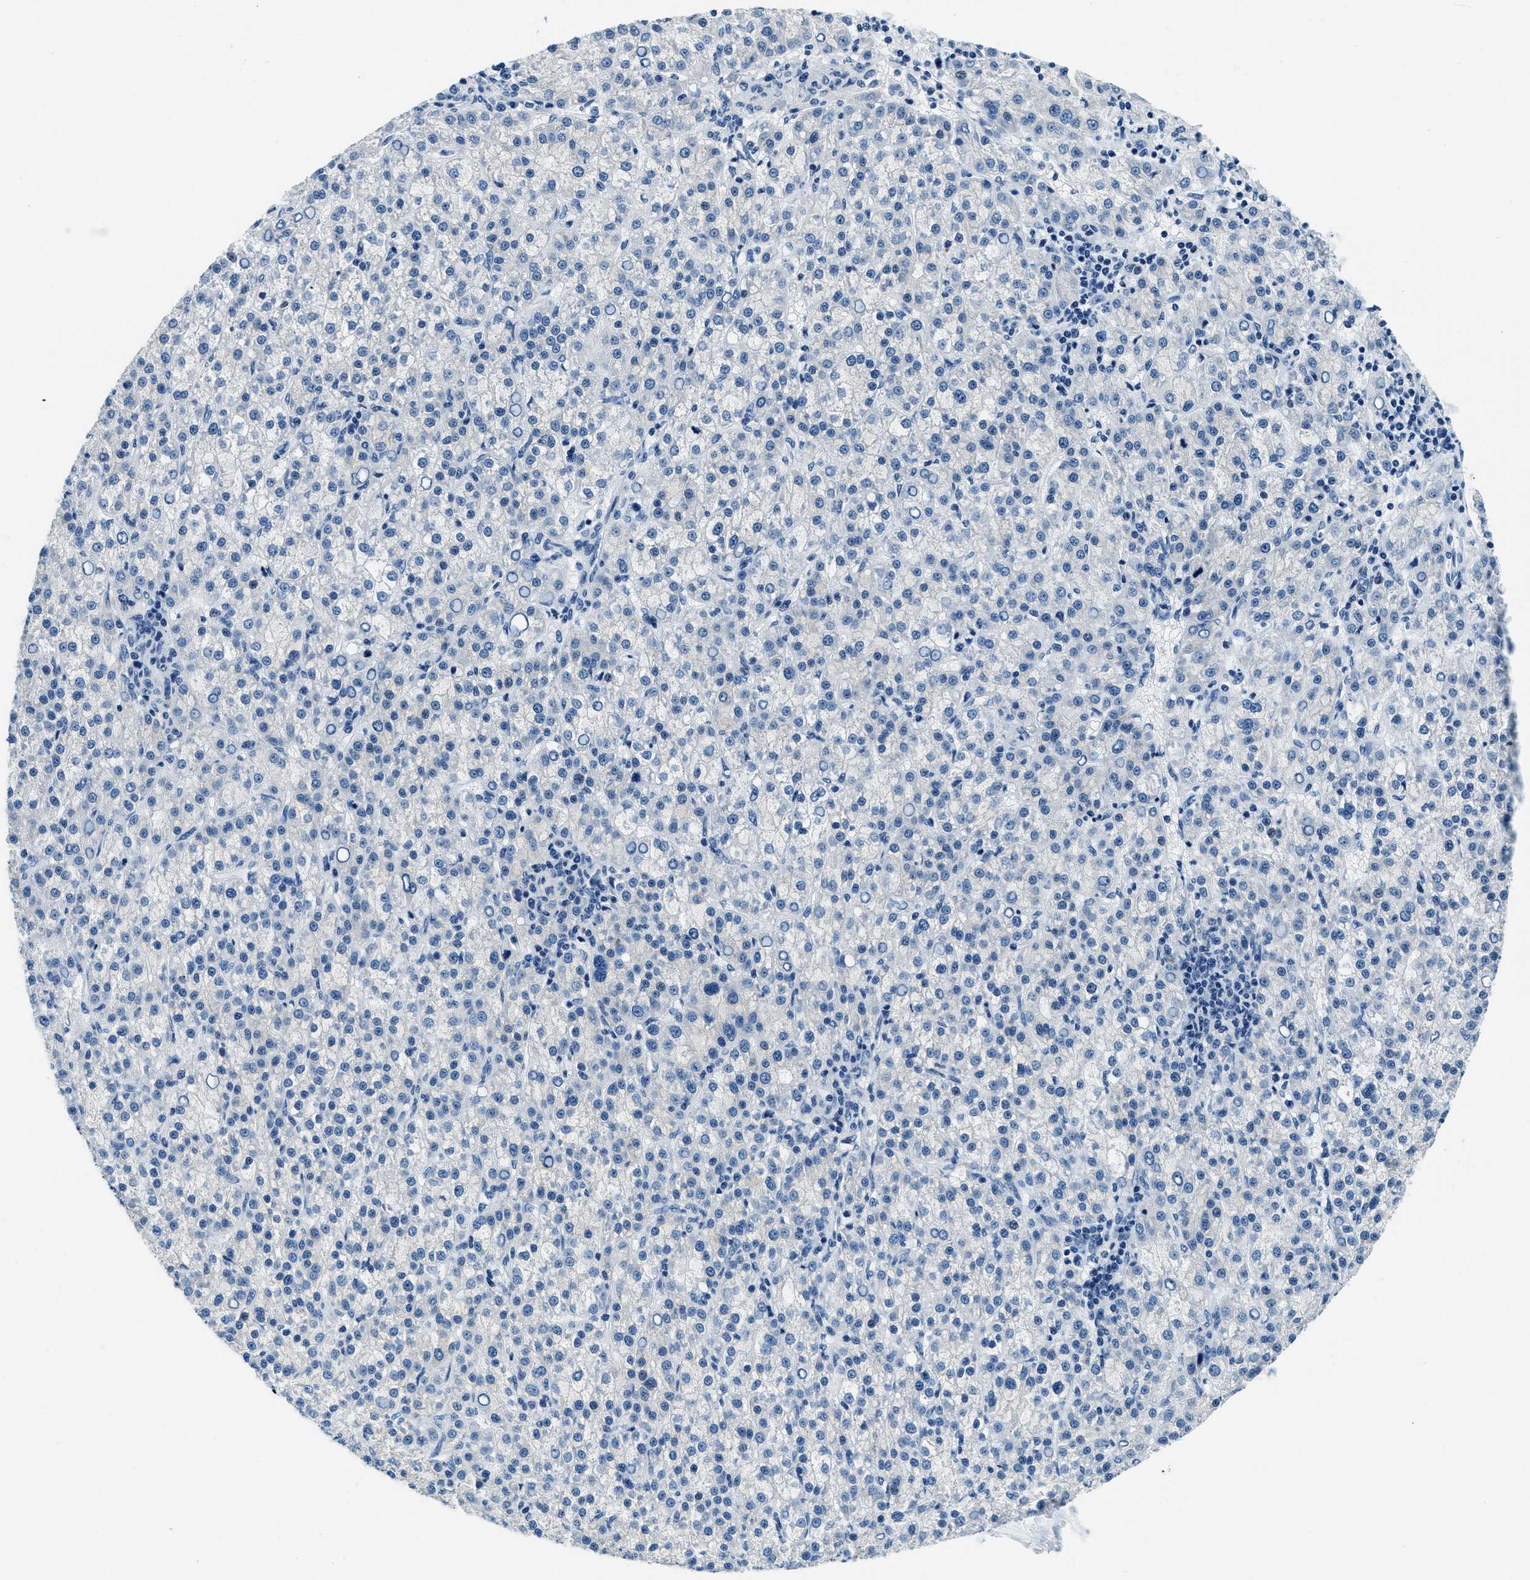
{"staining": {"intensity": "negative", "quantity": "none", "location": "none"}, "tissue": "liver cancer", "cell_type": "Tumor cells", "image_type": "cancer", "snomed": [{"axis": "morphology", "description": "Carcinoma, Hepatocellular, NOS"}, {"axis": "topography", "description": "Liver"}], "caption": "DAB (3,3'-diaminobenzidine) immunohistochemical staining of human hepatocellular carcinoma (liver) shows no significant staining in tumor cells.", "gene": "UBAC2", "patient": {"sex": "female", "age": 58}}